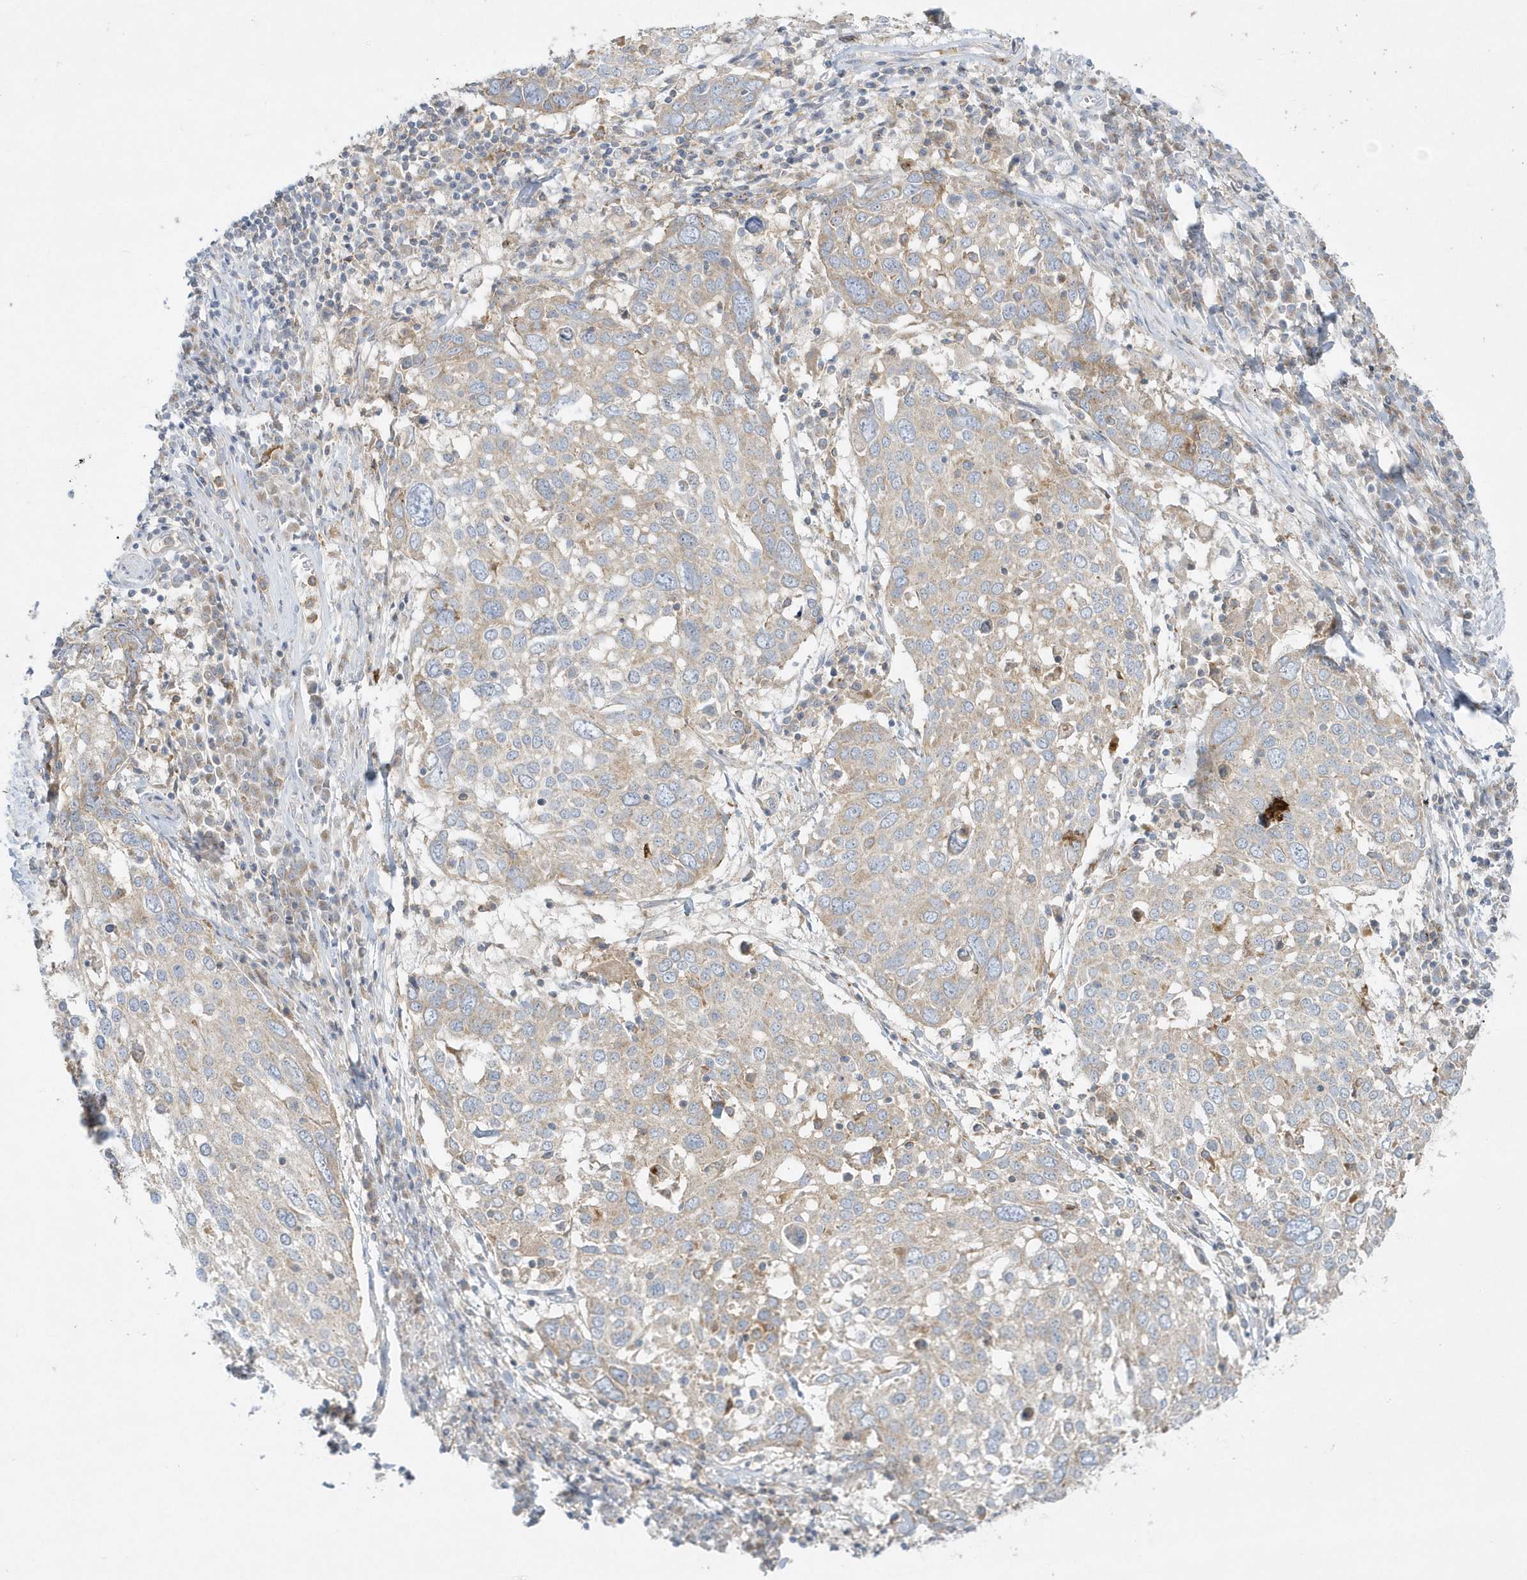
{"staining": {"intensity": "weak", "quantity": "<25%", "location": "cytoplasmic/membranous"}, "tissue": "lung cancer", "cell_type": "Tumor cells", "image_type": "cancer", "snomed": [{"axis": "morphology", "description": "Squamous cell carcinoma, NOS"}, {"axis": "topography", "description": "Lung"}], "caption": "A photomicrograph of squamous cell carcinoma (lung) stained for a protein displays no brown staining in tumor cells.", "gene": "DNAJC18", "patient": {"sex": "male", "age": 65}}